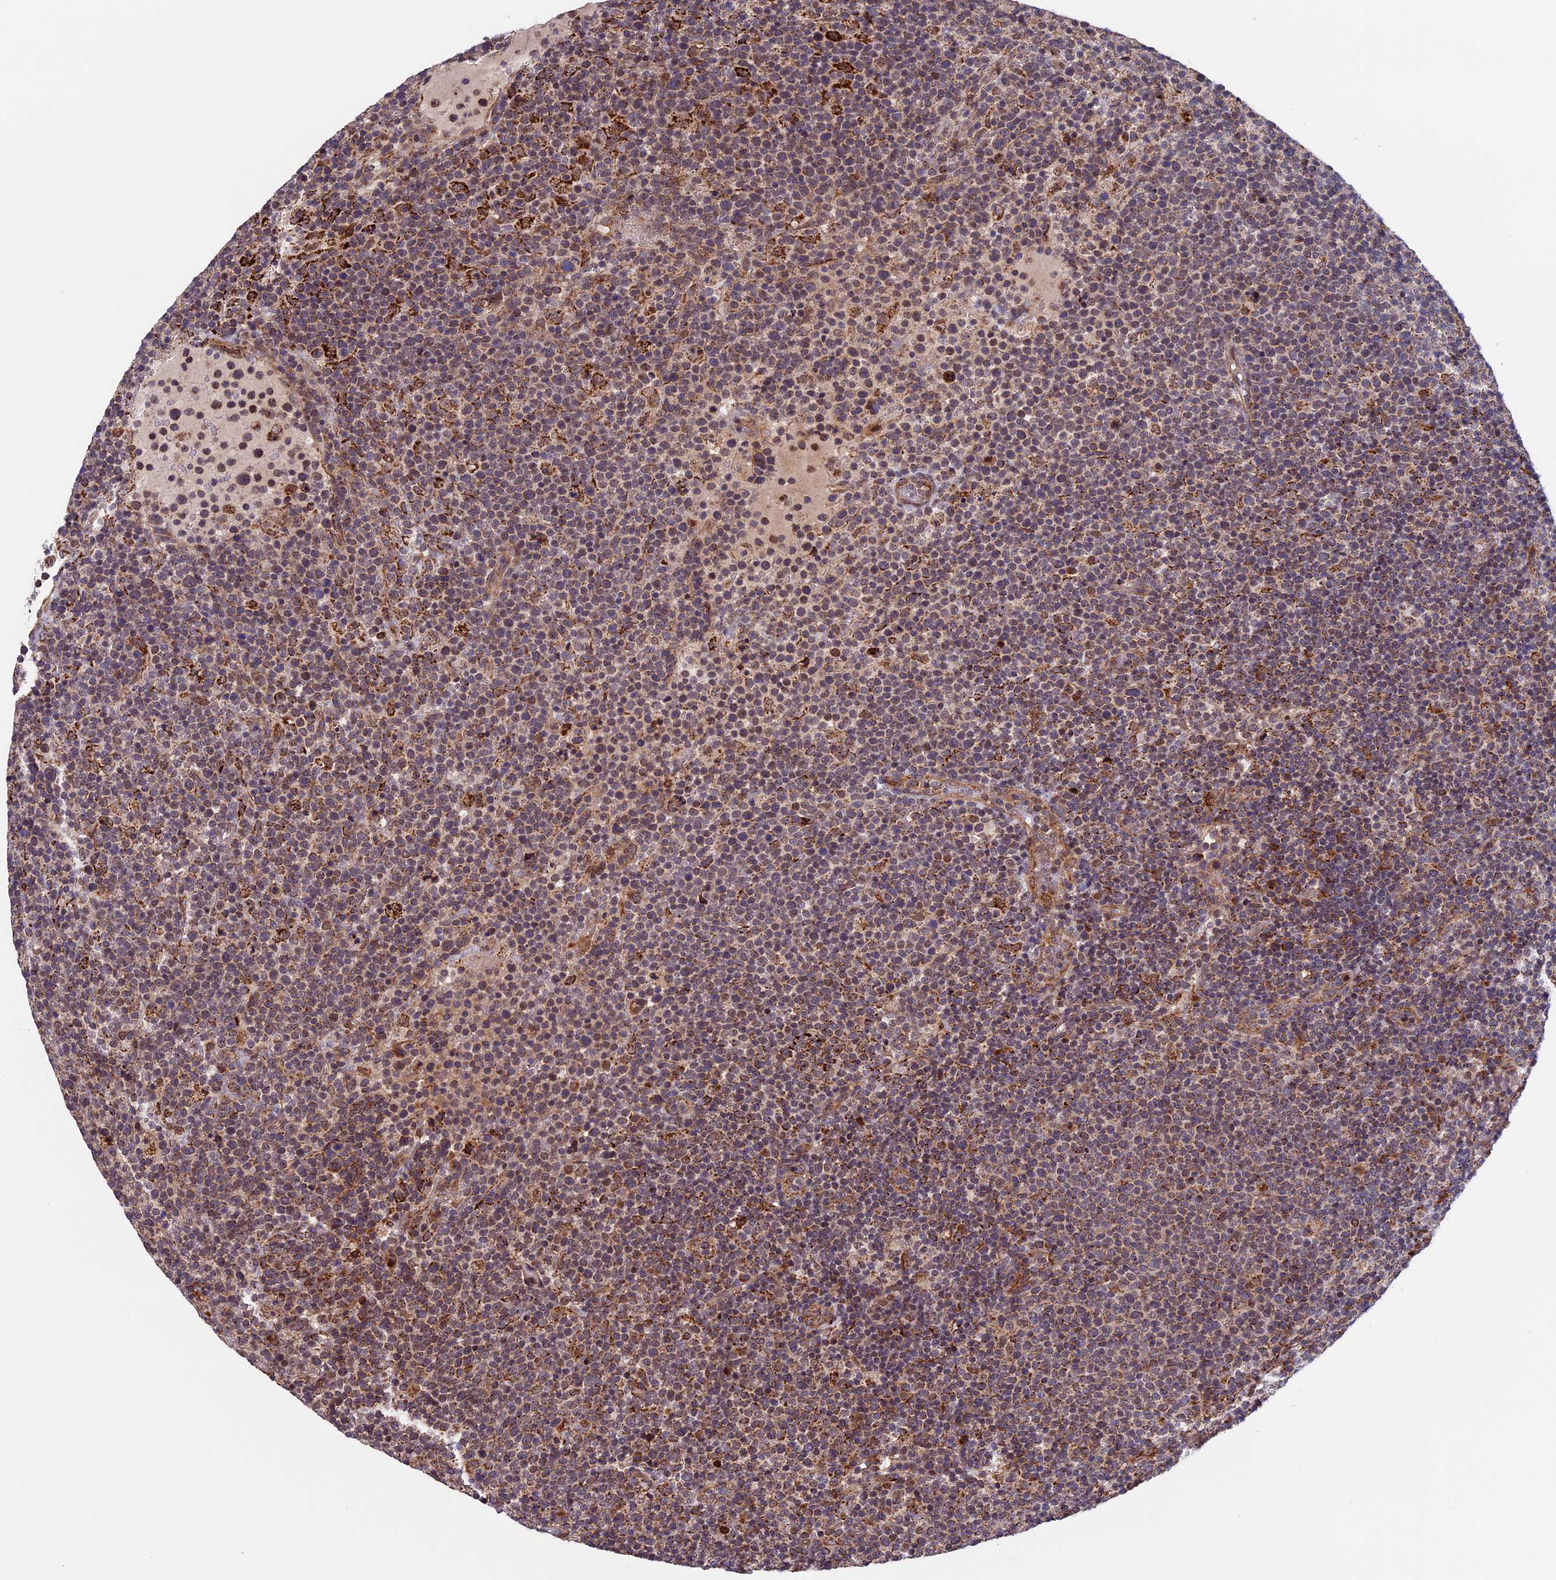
{"staining": {"intensity": "moderate", "quantity": ">75%", "location": "cytoplasmic/membranous"}, "tissue": "lymphoma", "cell_type": "Tumor cells", "image_type": "cancer", "snomed": [{"axis": "morphology", "description": "Malignant lymphoma, non-Hodgkin's type, High grade"}, {"axis": "topography", "description": "Lymph node"}], "caption": "Immunohistochemistry (IHC) micrograph of human lymphoma stained for a protein (brown), which exhibits medium levels of moderate cytoplasmic/membranous staining in about >75% of tumor cells.", "gene": "RNF17", "patient": {"sex": "male", "age": 61}}